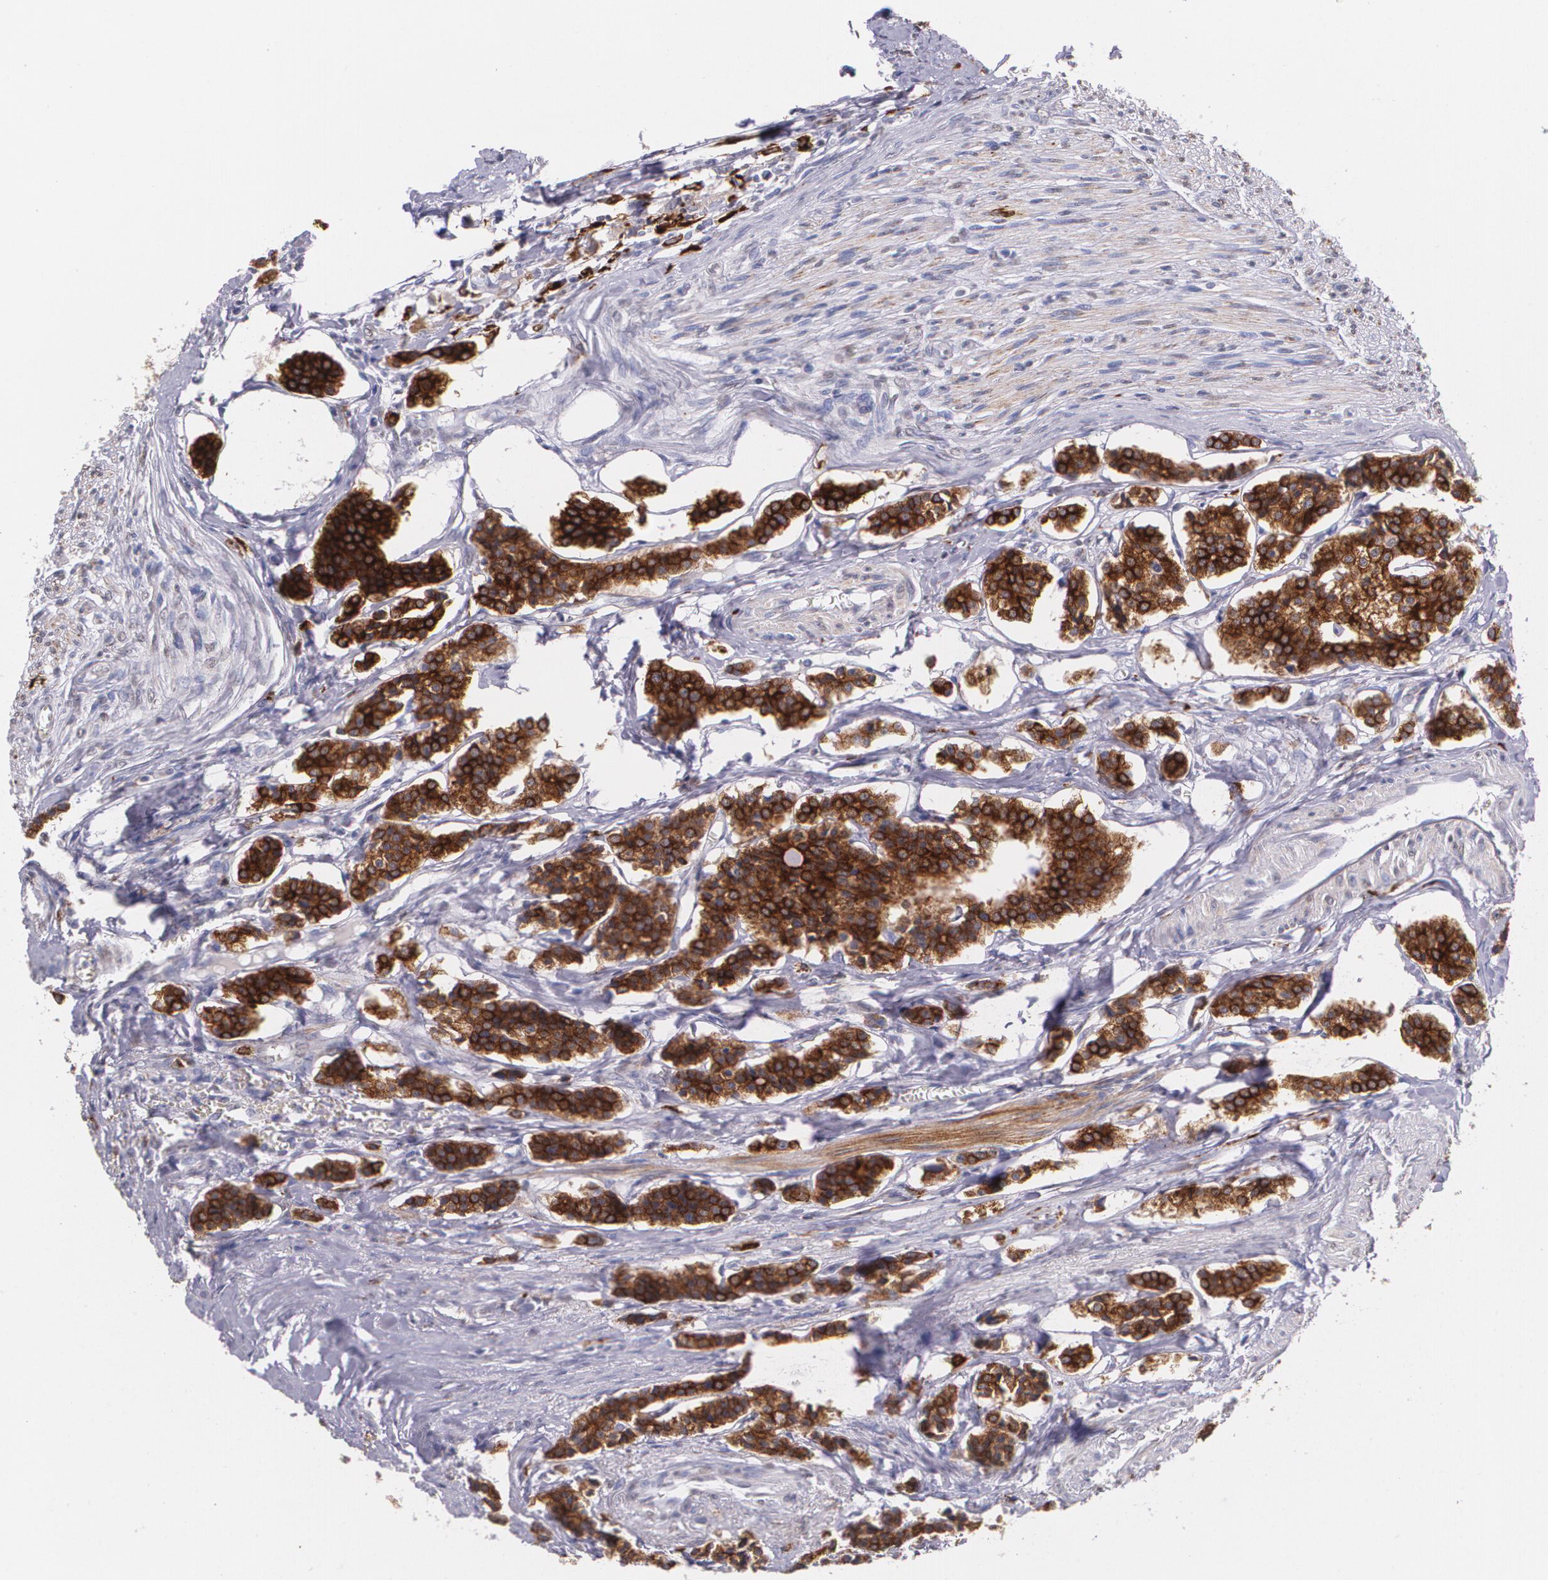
{"staining": {"intensity": "strong", "quantity": ">75%", "location": "cytoplasmic/membranous"}, "tissue": "carcinoid", "cell_type": "Tumor cells", "image_type": "cancer", "snomed": [{"axis": "morphology", "description": "Carcinoid, malignant, NOS"}, {"axis": "topography", "description": "Small intestine"}], "caption": "Approximately >75% of tumor cells in human carcinoid (malignant) display strong cytoplasmic/membranous protein expression as visualized by brown immunohistochemical staining.", "gene": "RTN1", "patient": {"sex": "male", "age": 63}}